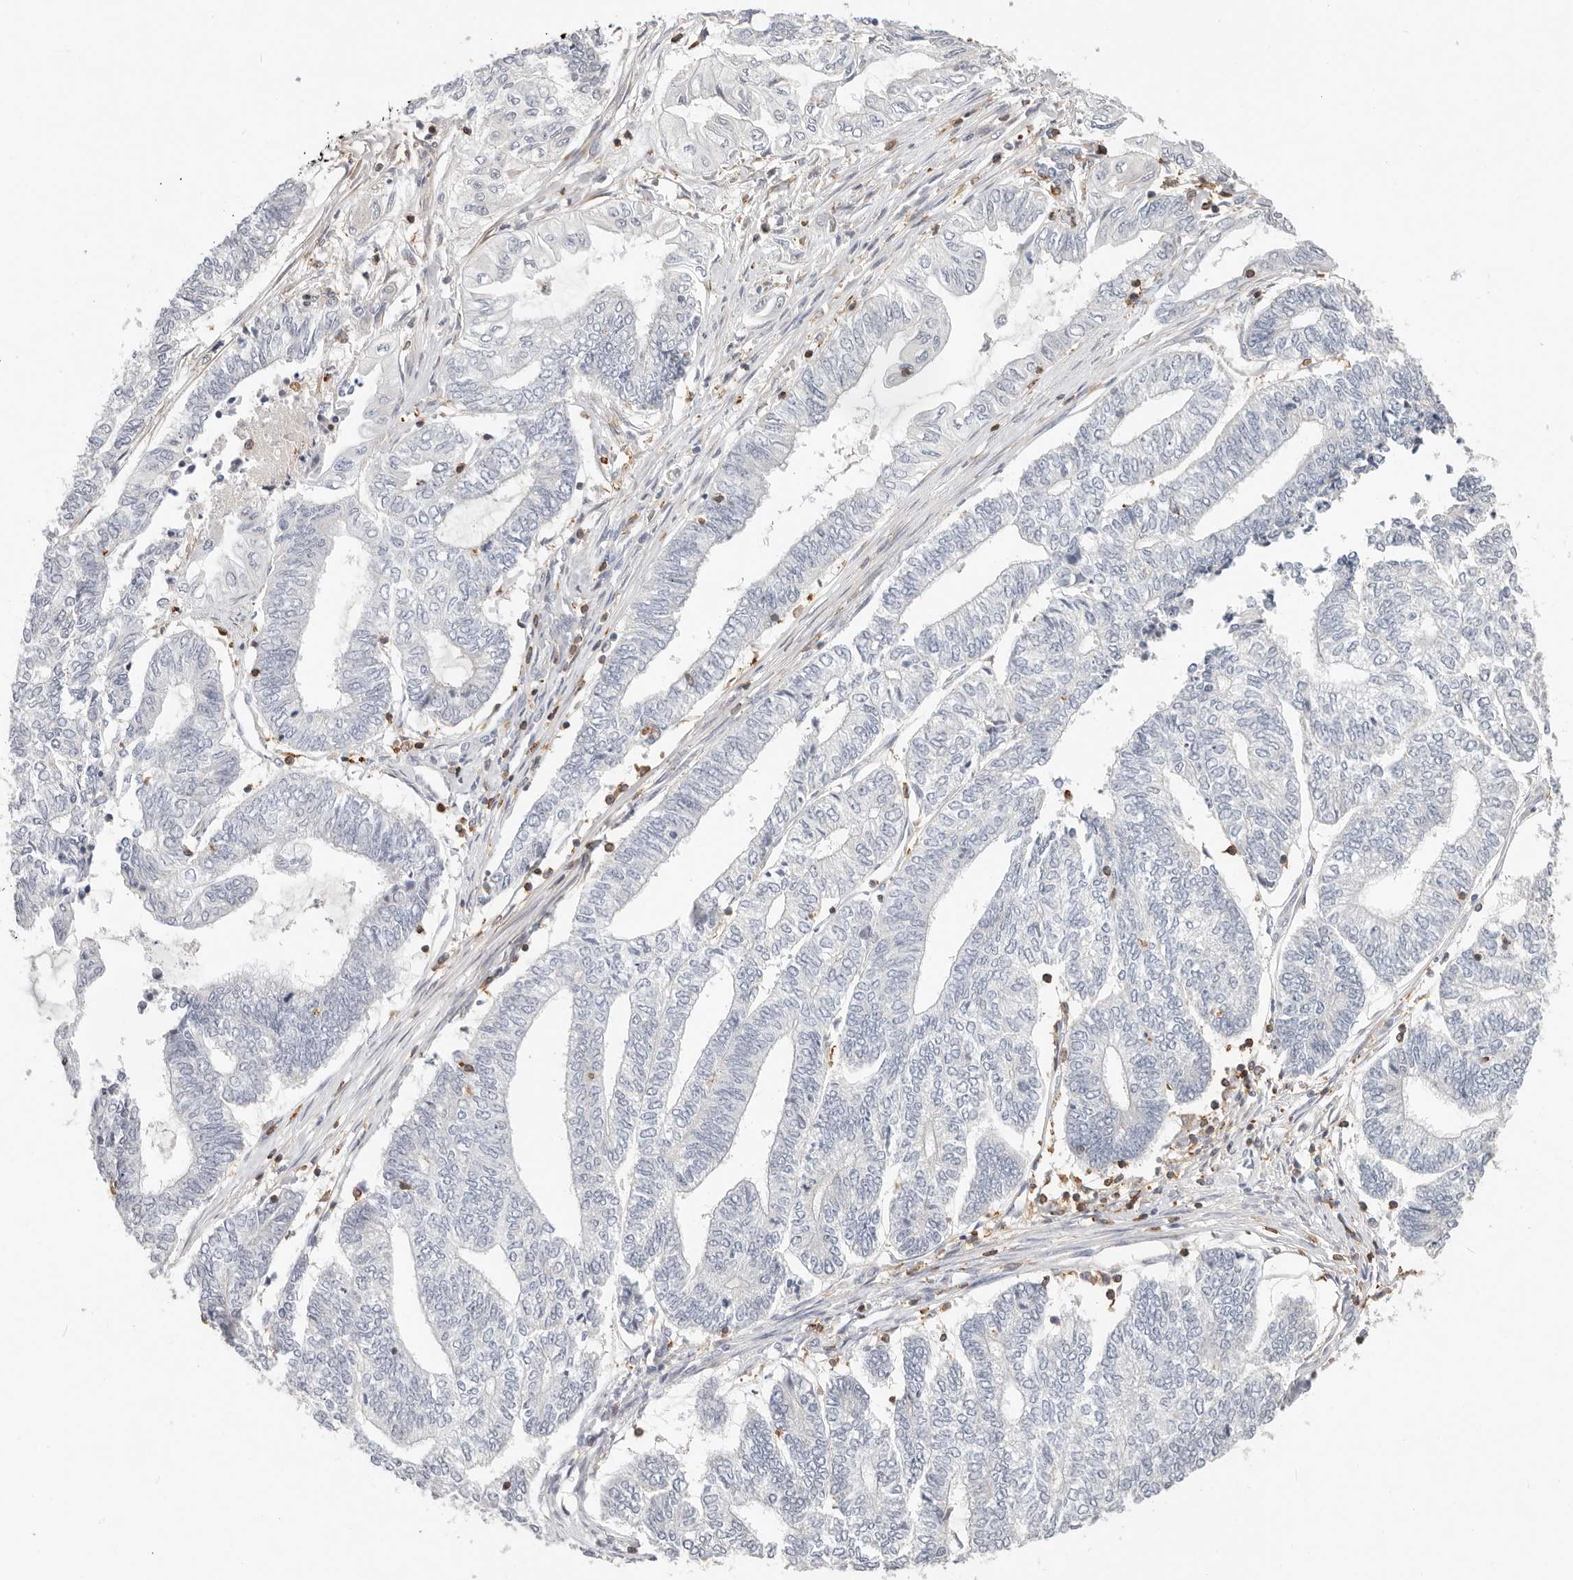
{"staining": {"intensity": "negative", "quantity": "none", "location": "none"}, "tissue": "endometrial cancer", "cell_type": "Tumor cells", "image_type": "cancer", "snomed": [{"axis": "morphology", "description": "Adenocarcinoma, NOS"}, {"axis": "topography", "description": "Uterus"}, {"axis": "topography", "description": "Endometrium"}], "caption": "Immunohistochemistry (IHC) micrograph of neoplastic tissue: endometrial cancer stained with DAB (3,3'-diaminobenzidine) exhibits no significant protein expression in tumor cells. (Immunohistochemistry, brightfield microscopy, high magnification).", "gene": "TMEM63B", "patient": {"sex": "female", "age": 70}}